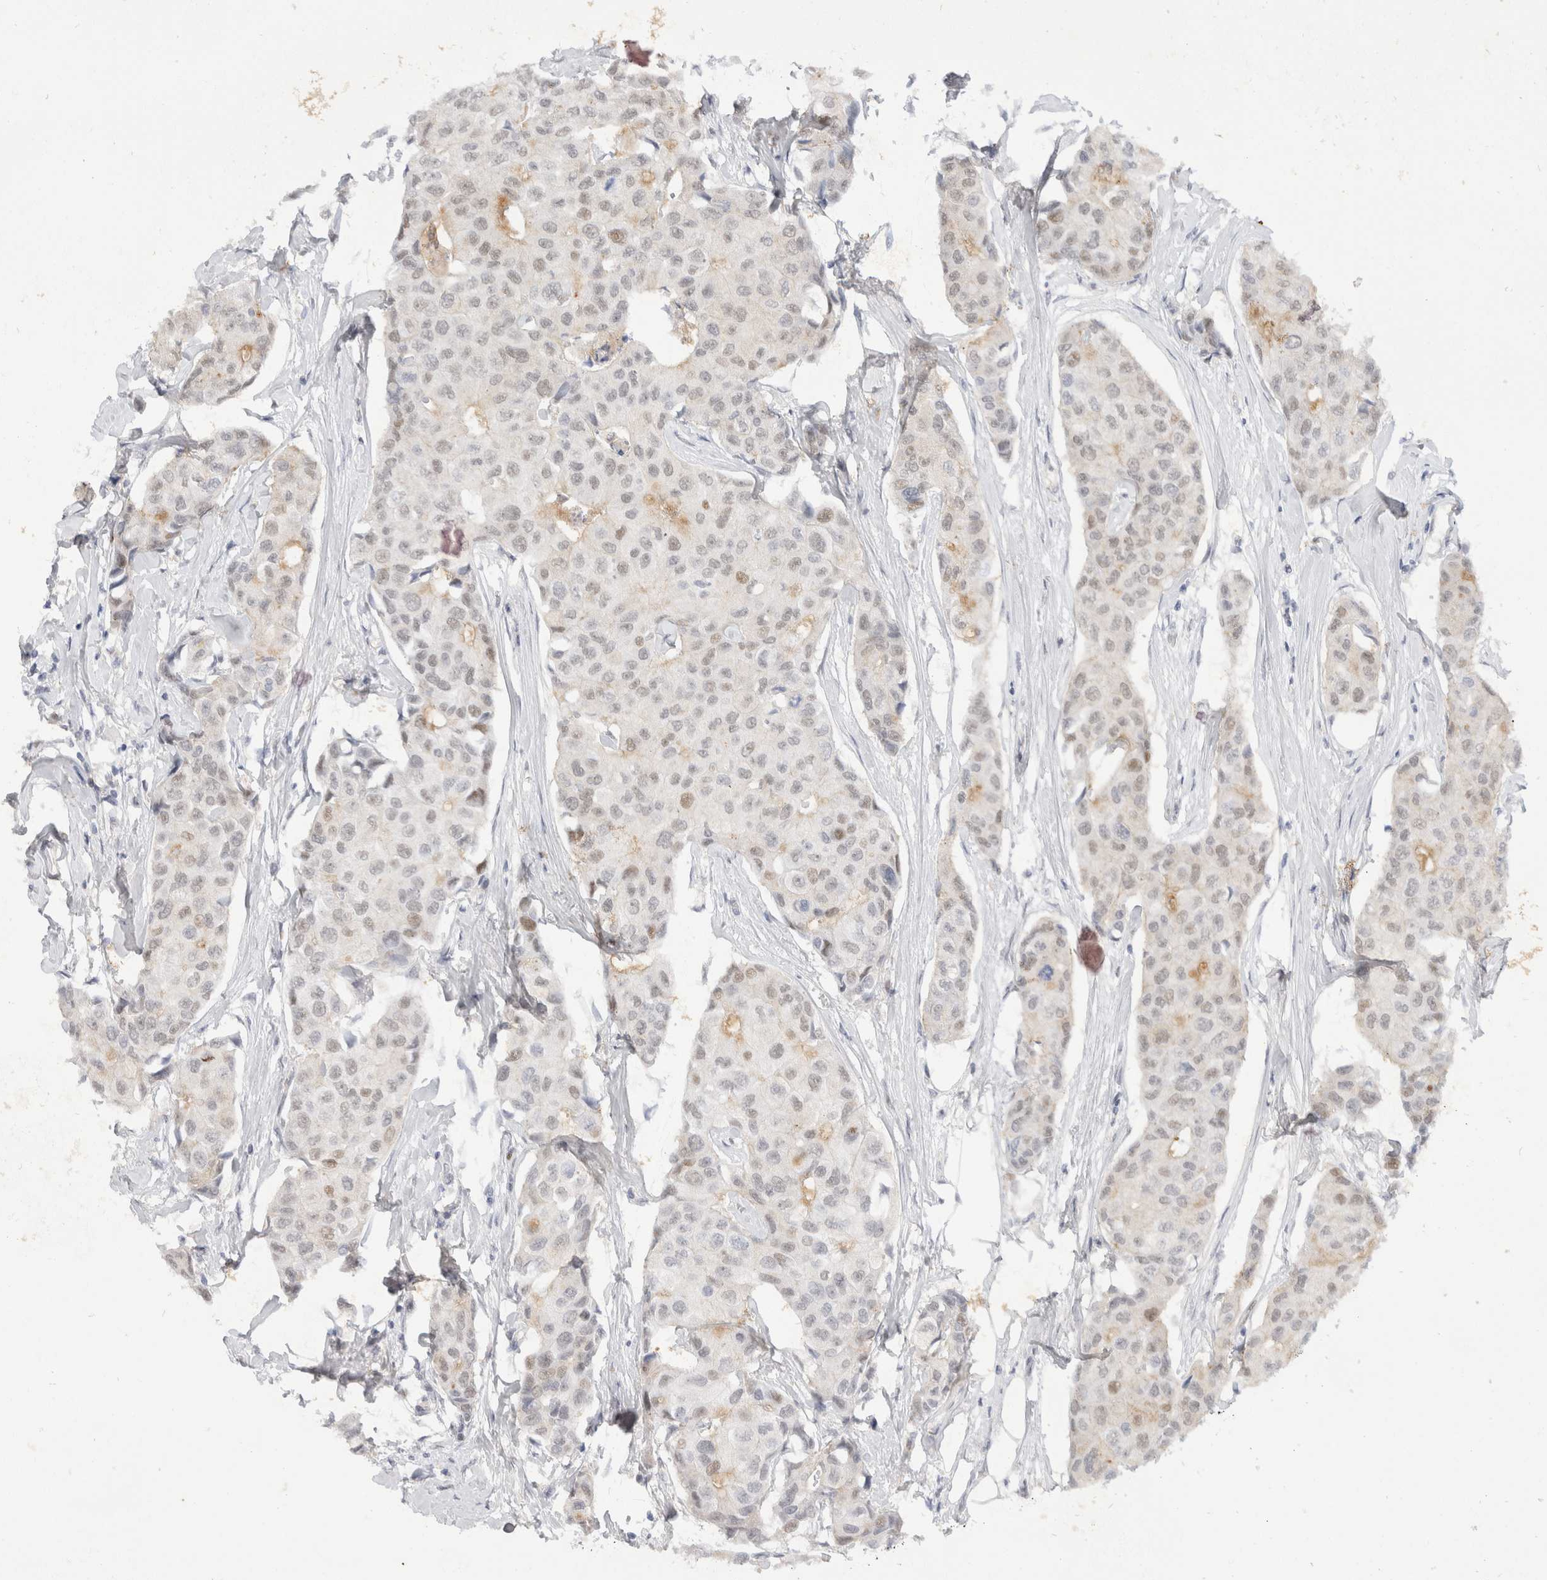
{"staining": {"intensity": "weak", "quantity": "<25%", "location": "nuclear"}, "tissue": "breast cancer", "cell_type": "Tumor cells", "image_type": "cancer", "snomed": [{"axis": "morphology", "description": "Duct carcinoma"}, {"axis": "topography", "description": "Breast"}], "caption": "Tumor cells show no significant positivity in breast cancer.", "gene": "TOM1L2", "patient": {"sex": "female", "age": 80}}